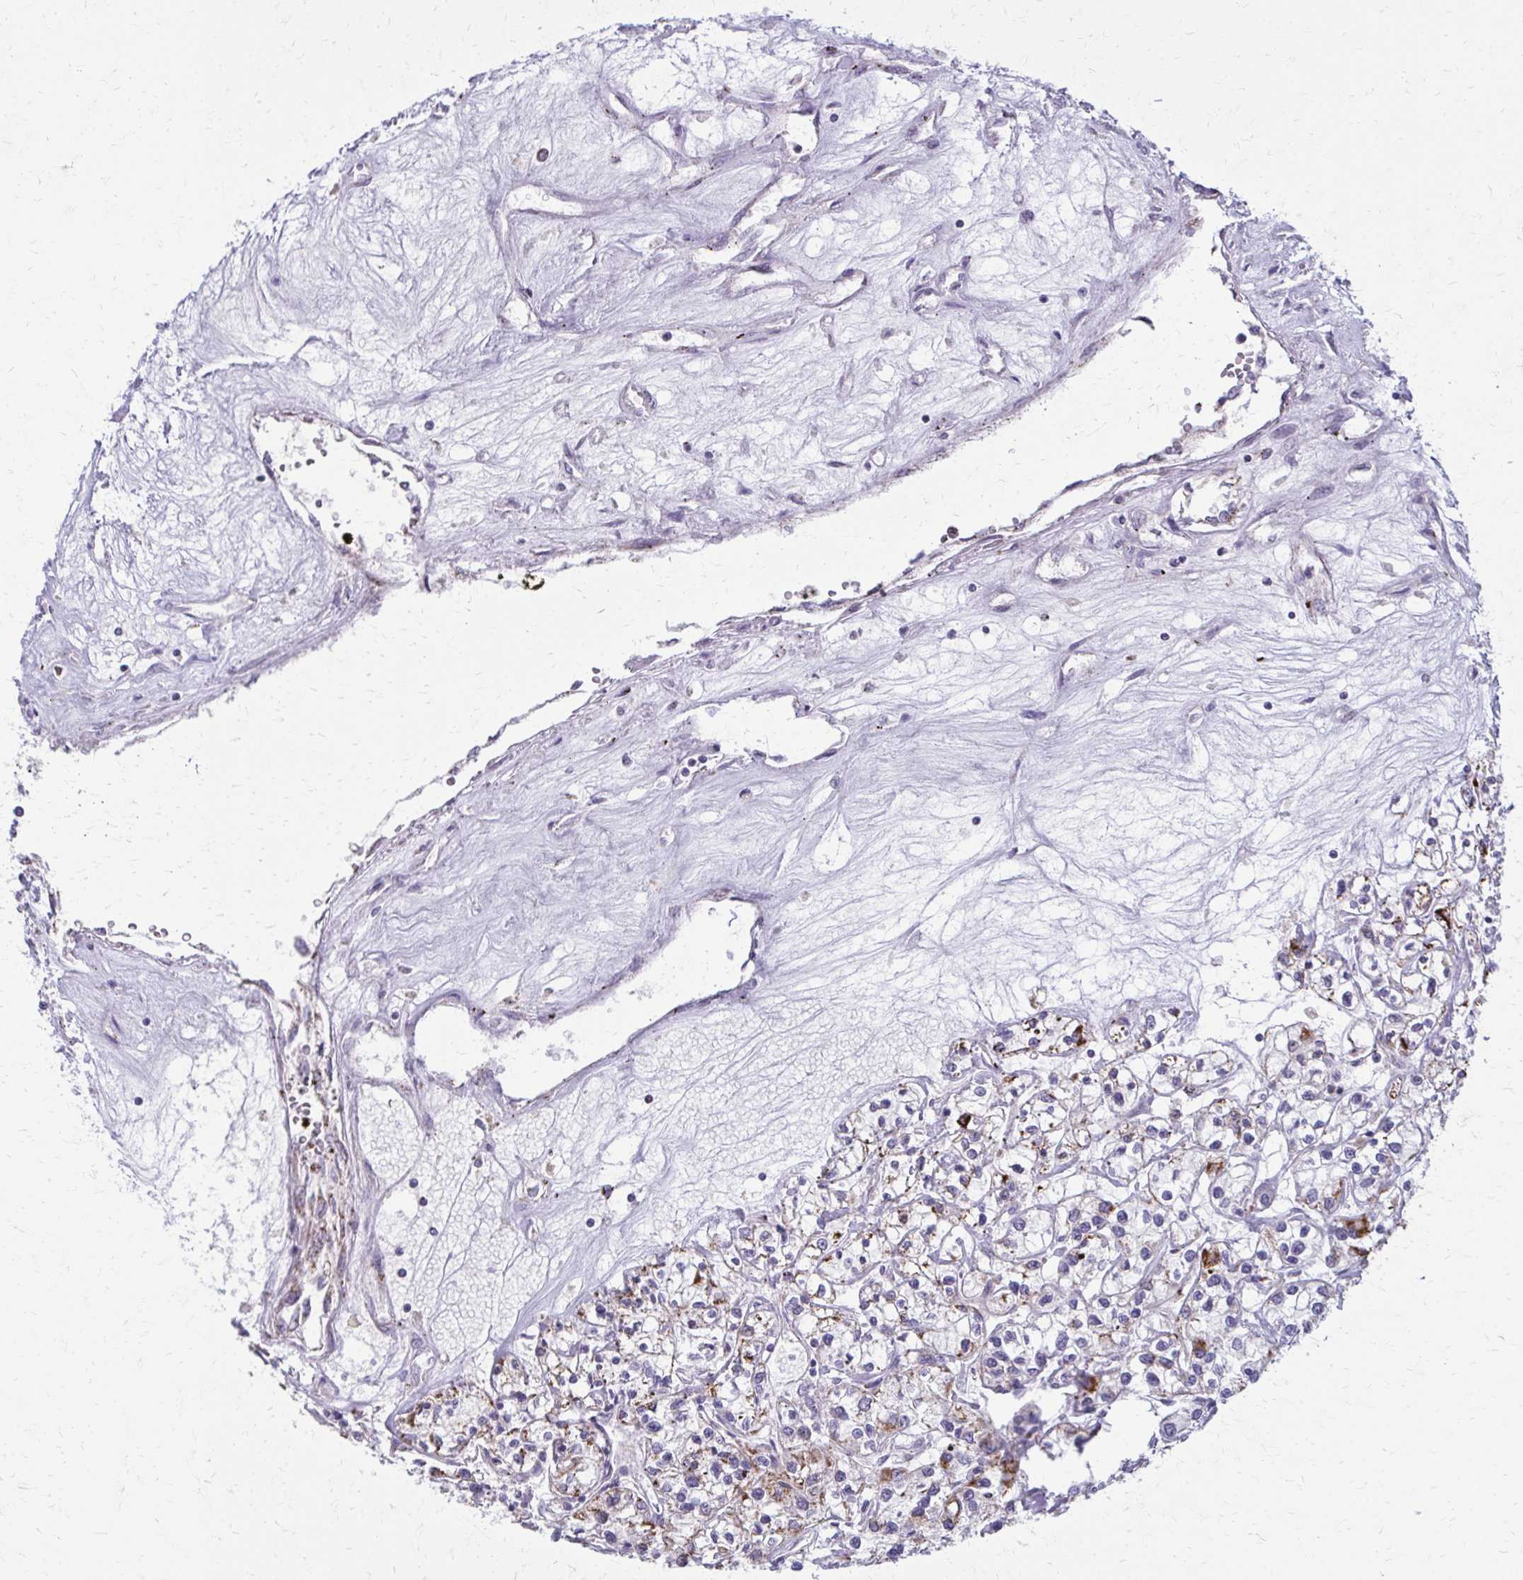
{"staining": {"intensity": "strong", "quantity": "25%-75%", "location": "cytoplasmic/membranous"}, "tissue": "renal cancer", "cell_type": "Tumor cells", "image_type": "cancer", "snomed": [{"axis": "morphology", "description": "Adenocarcinoma, NOS"}, {"axis": "topography", "description": "Kidney"}], "caption": "A brown stain shows strong cytoplasmic/membranous positivity of a protein in human adenocarcinoma (renal) tumor cells.", "gene": "TVP23A", "patient": {"sex": "female", "age": 59}}